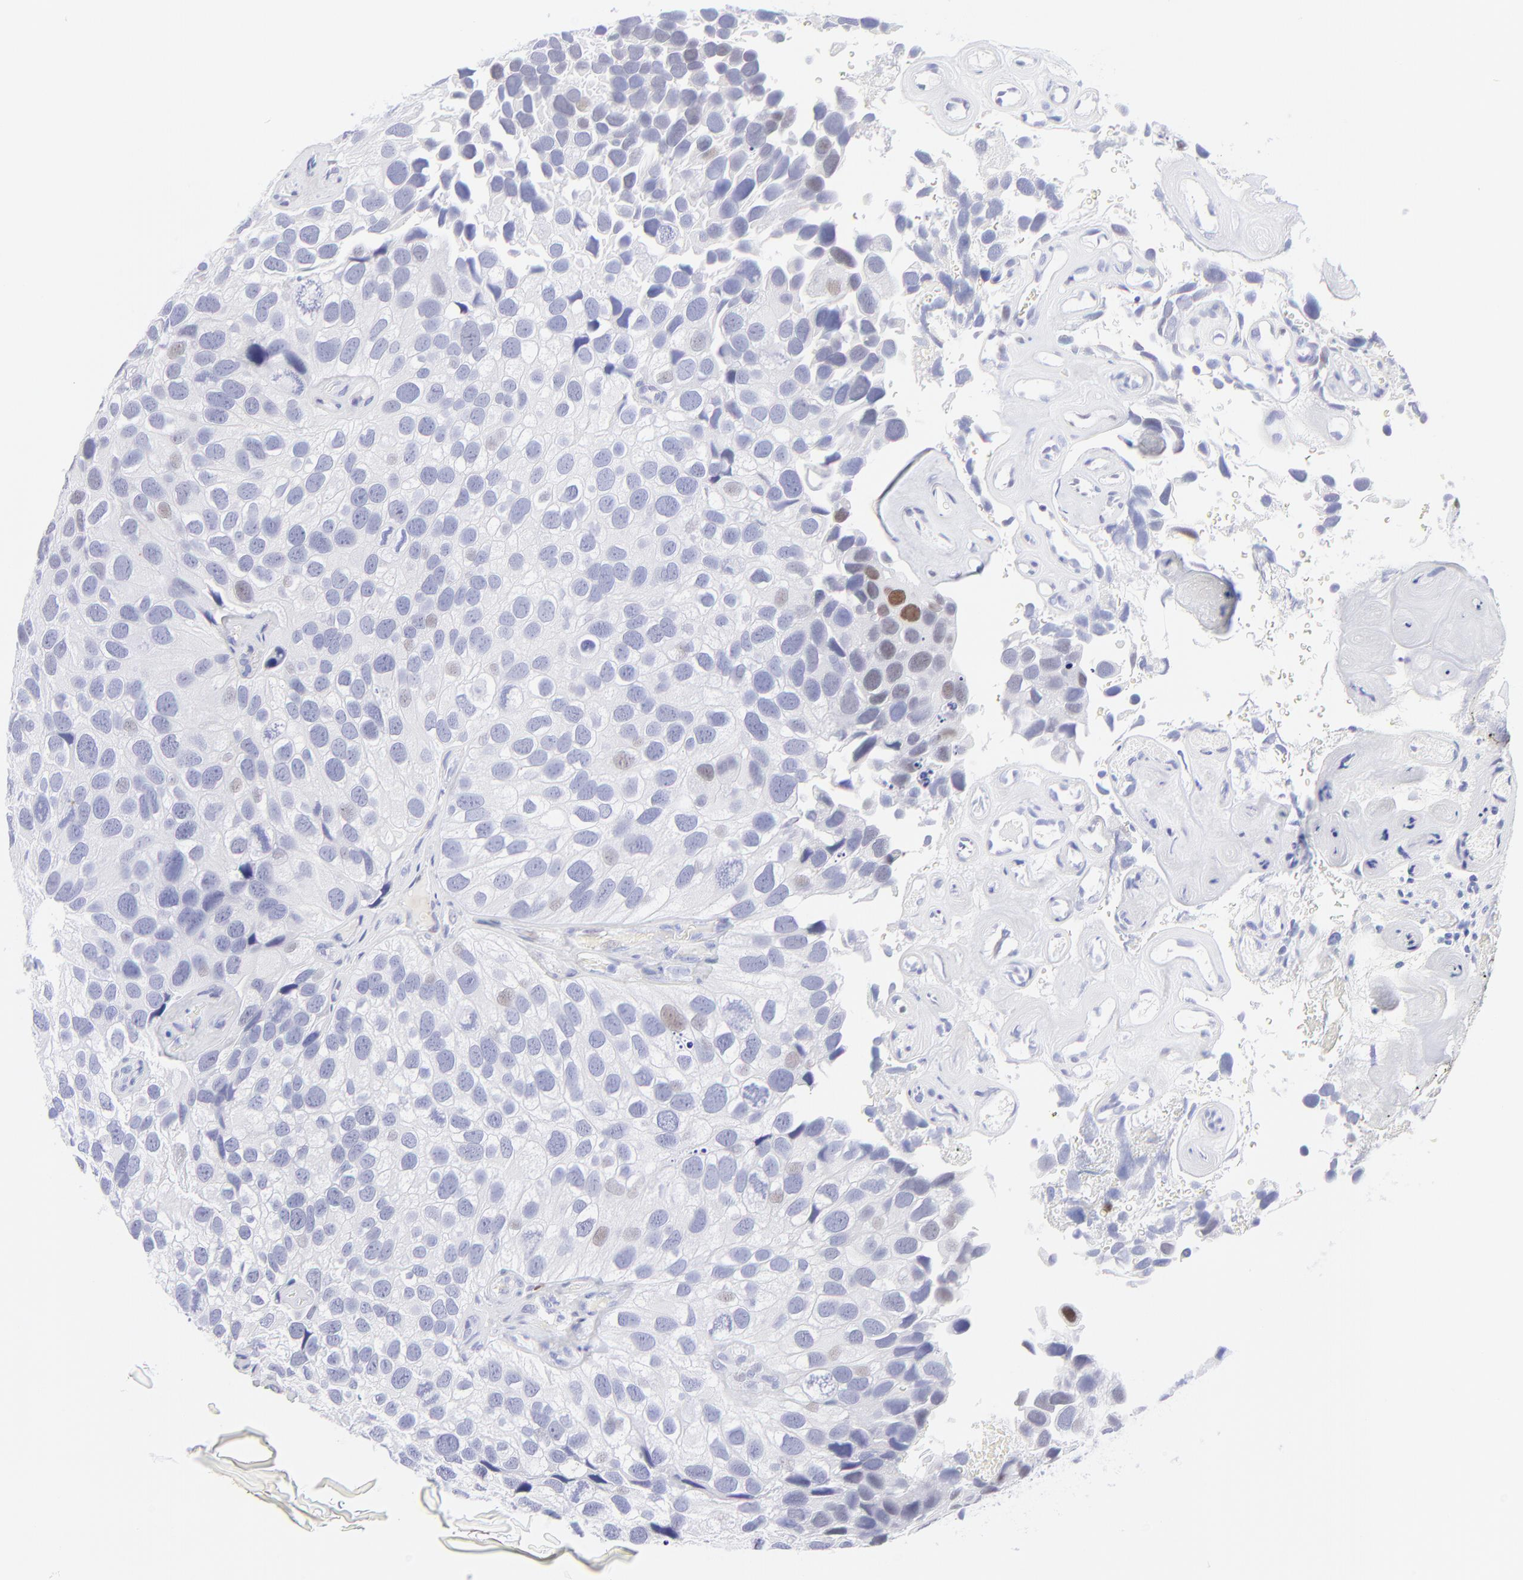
{"staining": {"intensity": "strong", "quantity": "<25%", "location": "nuclear"}, "tissue": "urothelial cancer", "cell_type": "Tumor cells", "image_type": "cancer", "snomed": [{"axis": "morphology", "description": "Urothelial carcinoma, High grade"}, {"axis": "topography", "description": "Urinary bladder"}], "caption": "High-power microscopy captured an immunohistochemistry (IHC) micrograph of high-grade urothelial carcinoma, revealing strong nuclear expression in approximately <25% of tumor cells.", "gene": "KLF4", "patient": {"sex": "male", "age": 72}}